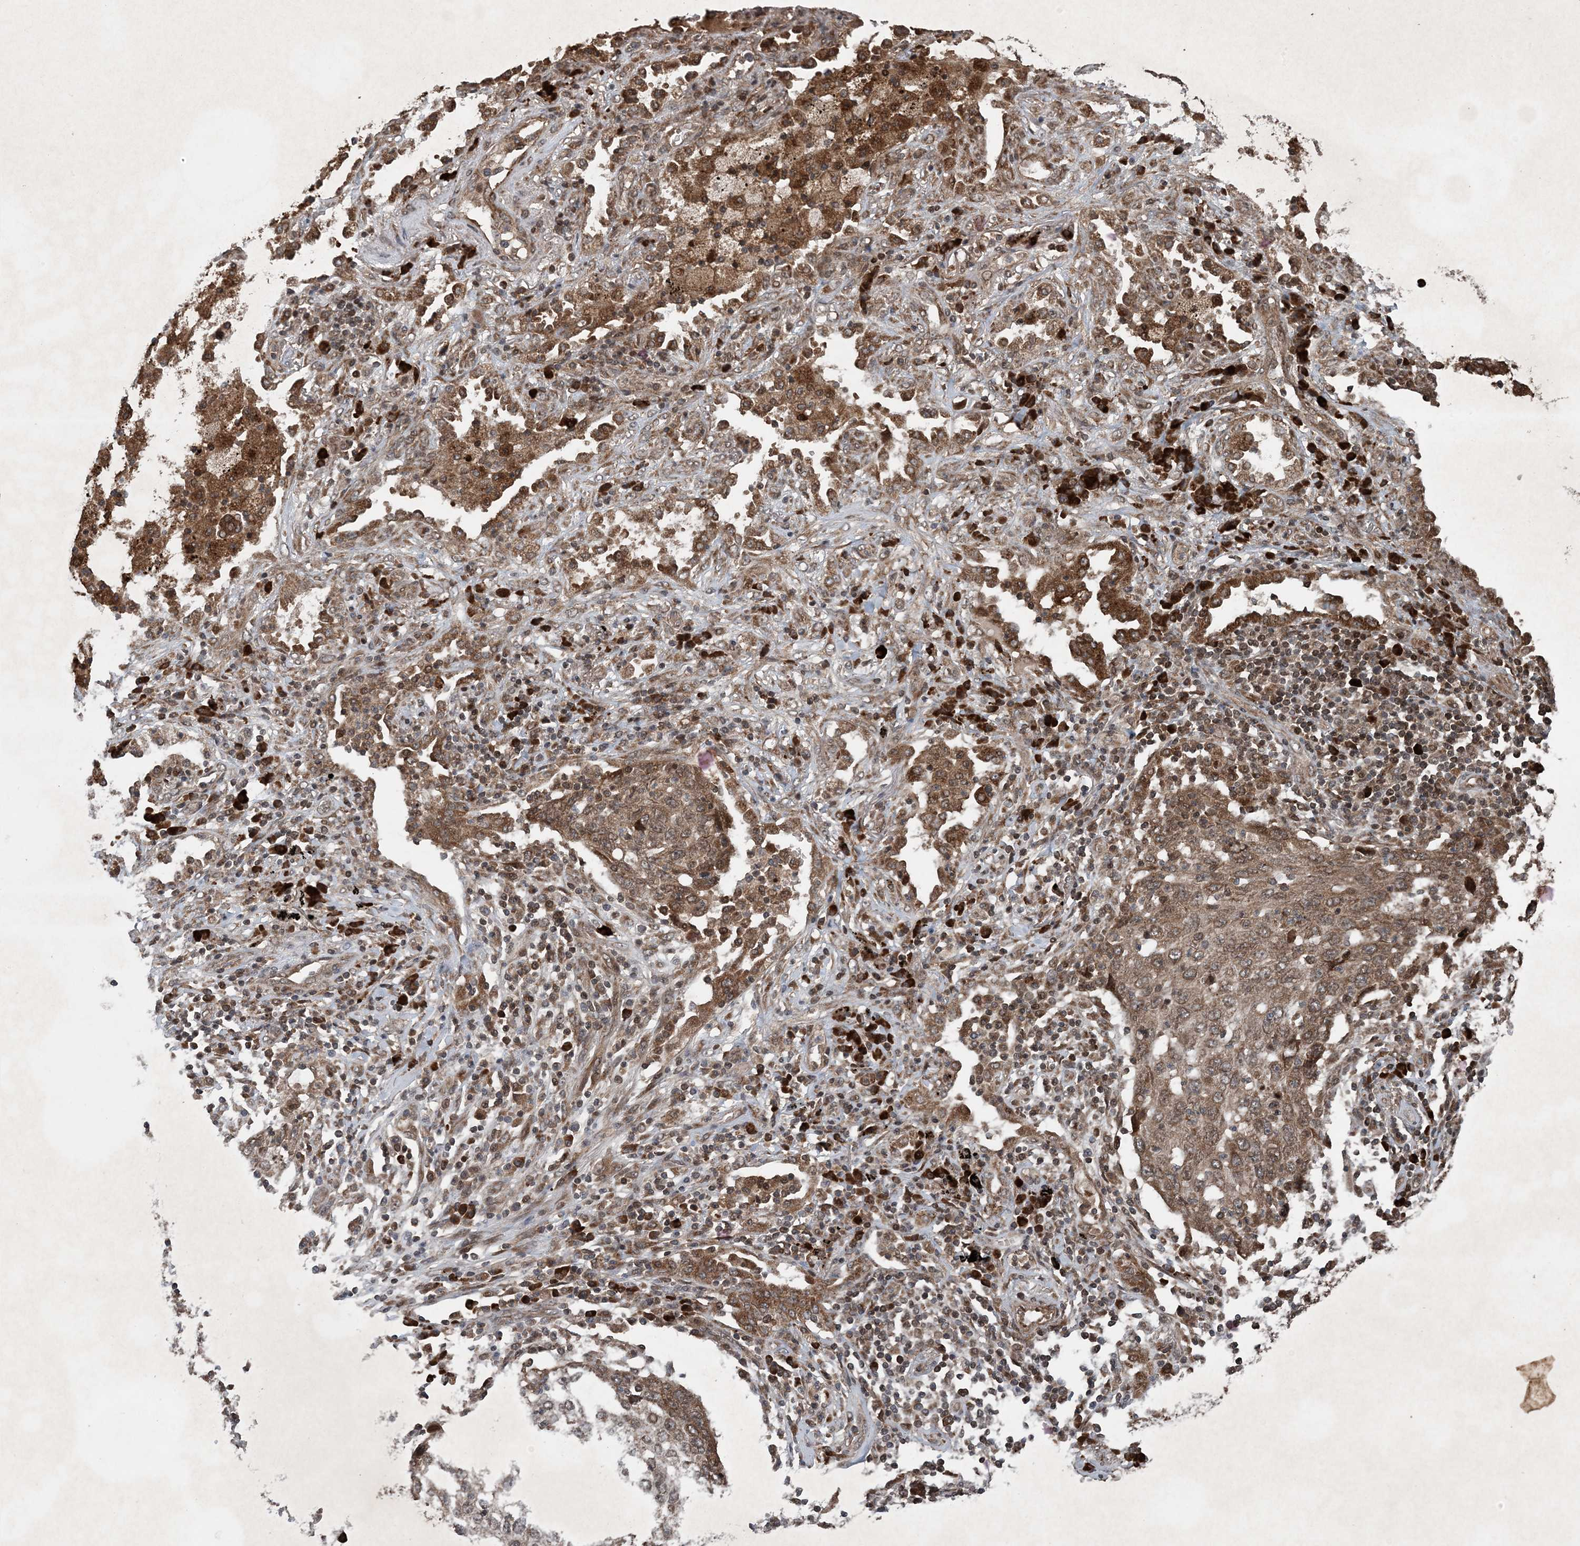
{"staining": {"intensity": "moderate", "quantity": ">75%", "location": "cytoplasmic/membranous"}, "tissue": "lung cancer", "cell_type": "Tumor cells", "image_type": "cancer", "snomed": [{"axis": "morphology", "description": "Squamous cell carcinoma, NOS"}, {"axis": "topography", "description": "Lung"}], "caption": "Brown immunohistochemical staining in human lung cancer exhibits moderate cytoplasmic/membranous staining in approximately >75% of tumor cells.", "gene": "GNG5", "patient": {"sex": "female", "age": 63}}